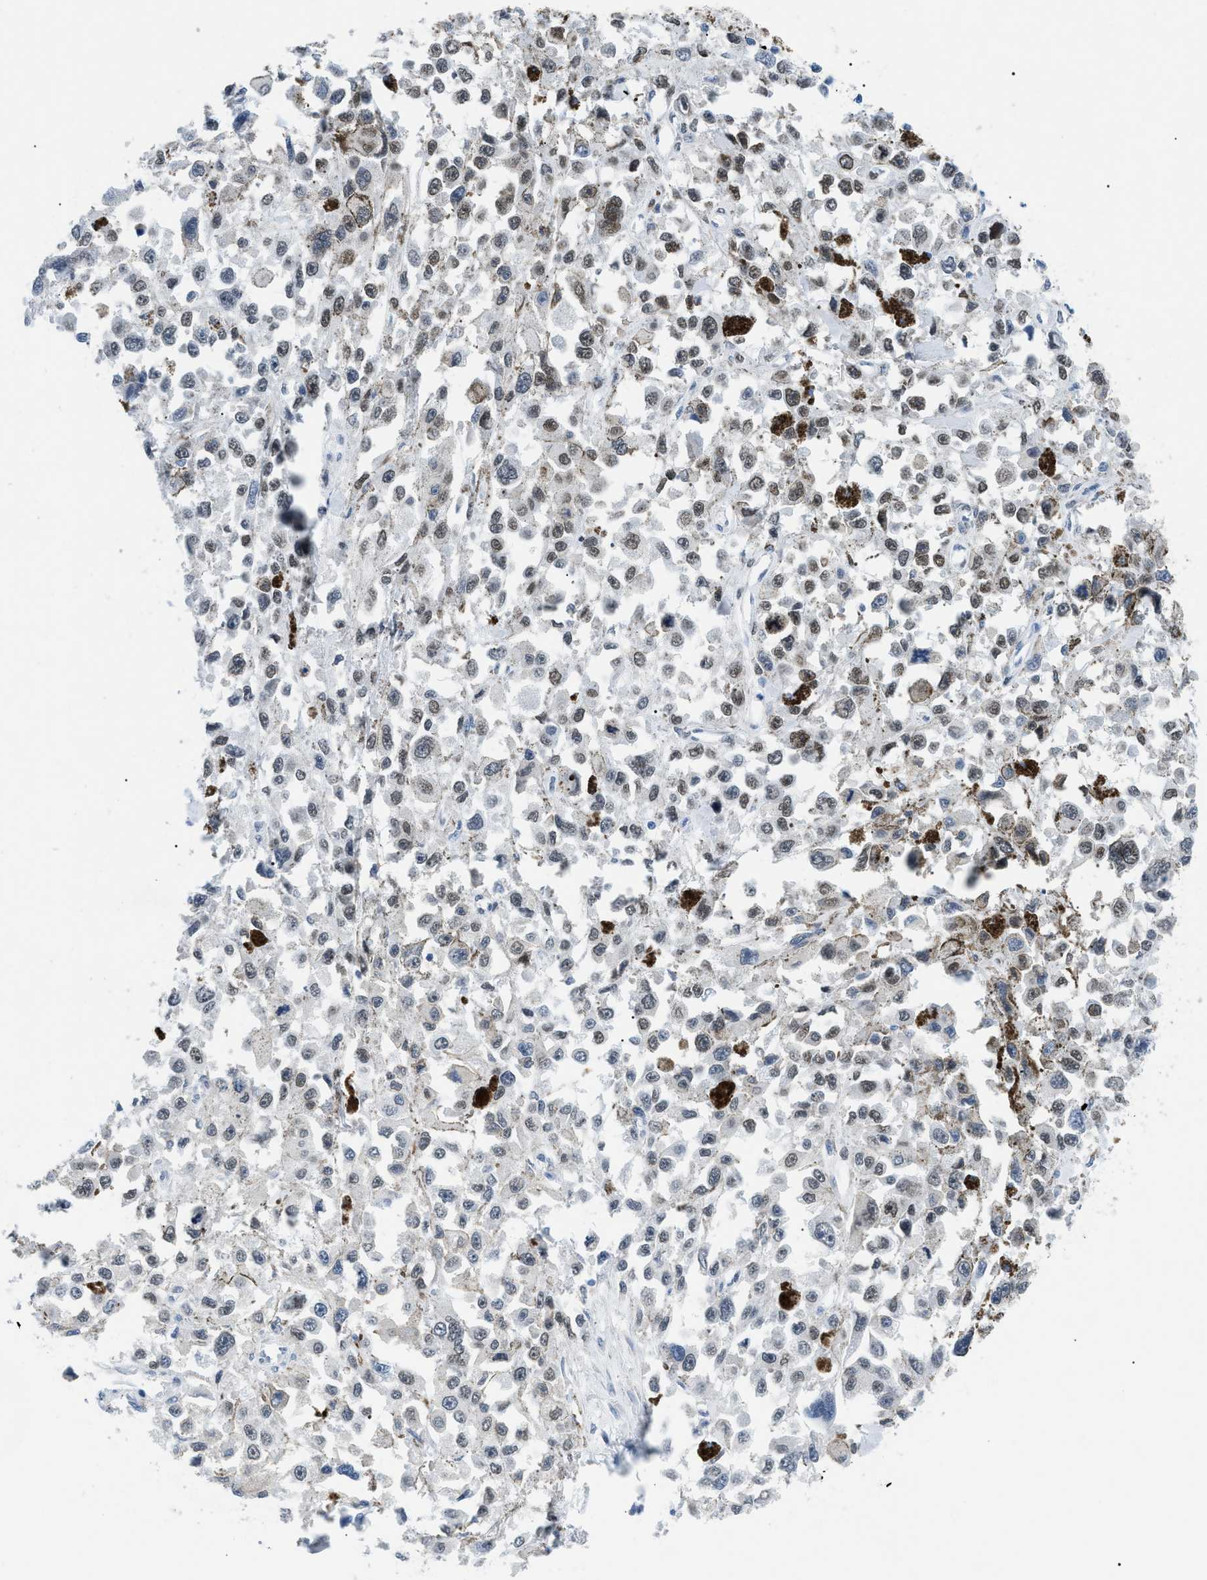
{"staining": {"intensity": "moderate", "quantity": ">75%", "location": "nuclear"}, "tissue": "melanoma", "cell_type": "Tumor cells", "image_type": "cancer", "snomed": [{"axis": "morphology", "description": "Malignant melanoma, Metastatic site"}, {"axis": "topography", "description": "Lymph node"}], "caption": "Immunohistochemical staining of malignant melanoma (metastatic site) demonstrates medium levels of moderate nuclear protein expression in about >75% of tumor cells. (brown staining indicates protein expression, while blue staining denotes nuclei).", "gene": "SMARCC1", "patient": {"sex": "male", "age": 59}}